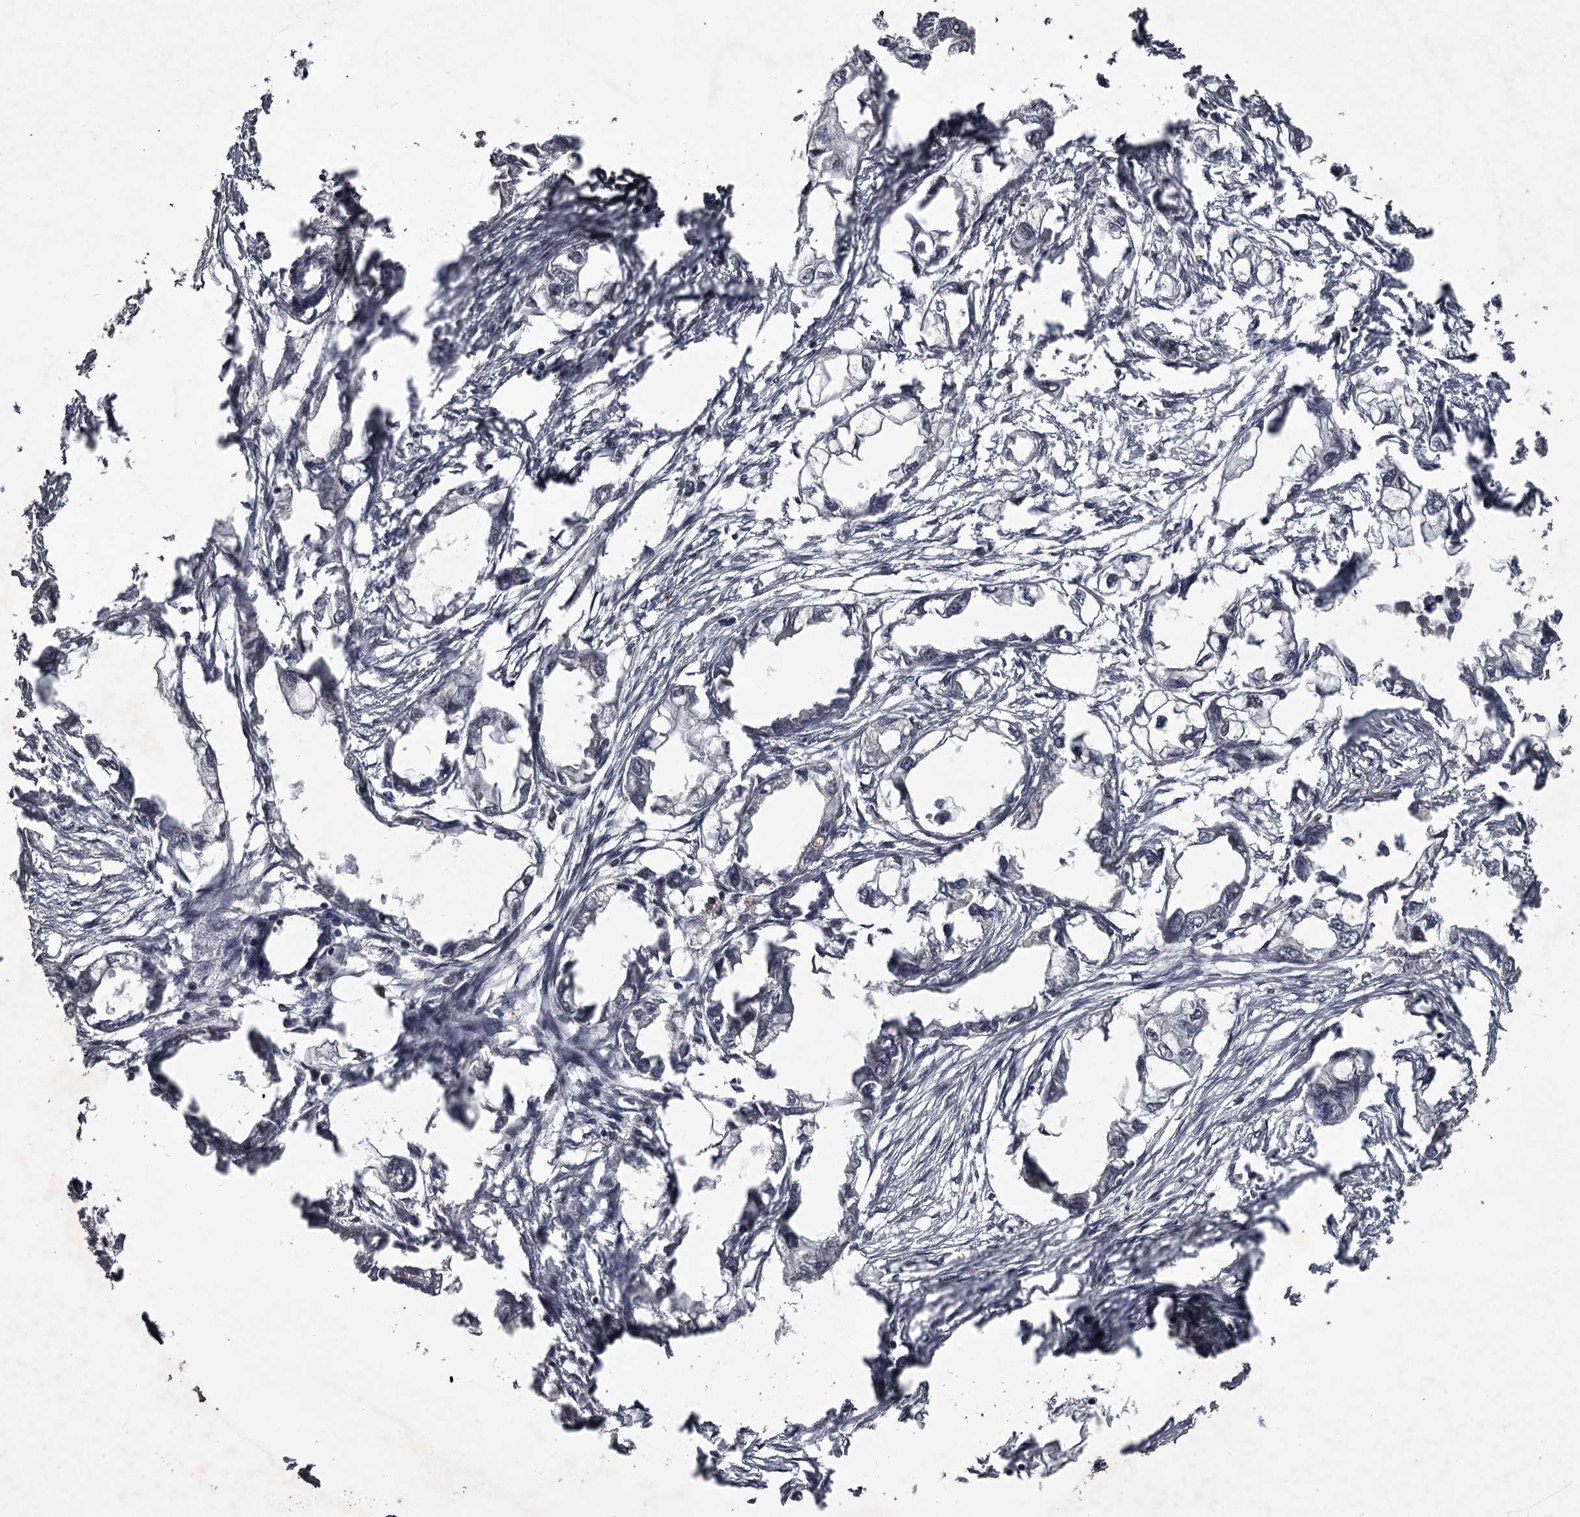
{"staining": {"intensity": "negative", "quantity": "none", "location": "none"}, "tissue": "endometrial cancer", "cell_type": "Tumor cells", "image_type": "cancer", "snomed": [{"axis": "morphology", "description": "Adenocarcinoma, NOS"}, {"axis": "morphology", "description": "Adenocarcinoma, metastatic, NOS"}, {"axis": "topography", "description": "Adipose tissue"}, {"axis": "topography", "description": "Endometrium"}], "caption": "The IHC micrograph has no significant positivity in tumor cells of endometrial metastatic adenocarcinoma tissue. (Brightfield microscopy of DAB (3,3'-diaminobenzidine) IHC at high magnification).", "gene": "FLVCR2", "patient": {"sex": "female", "age": 67}}